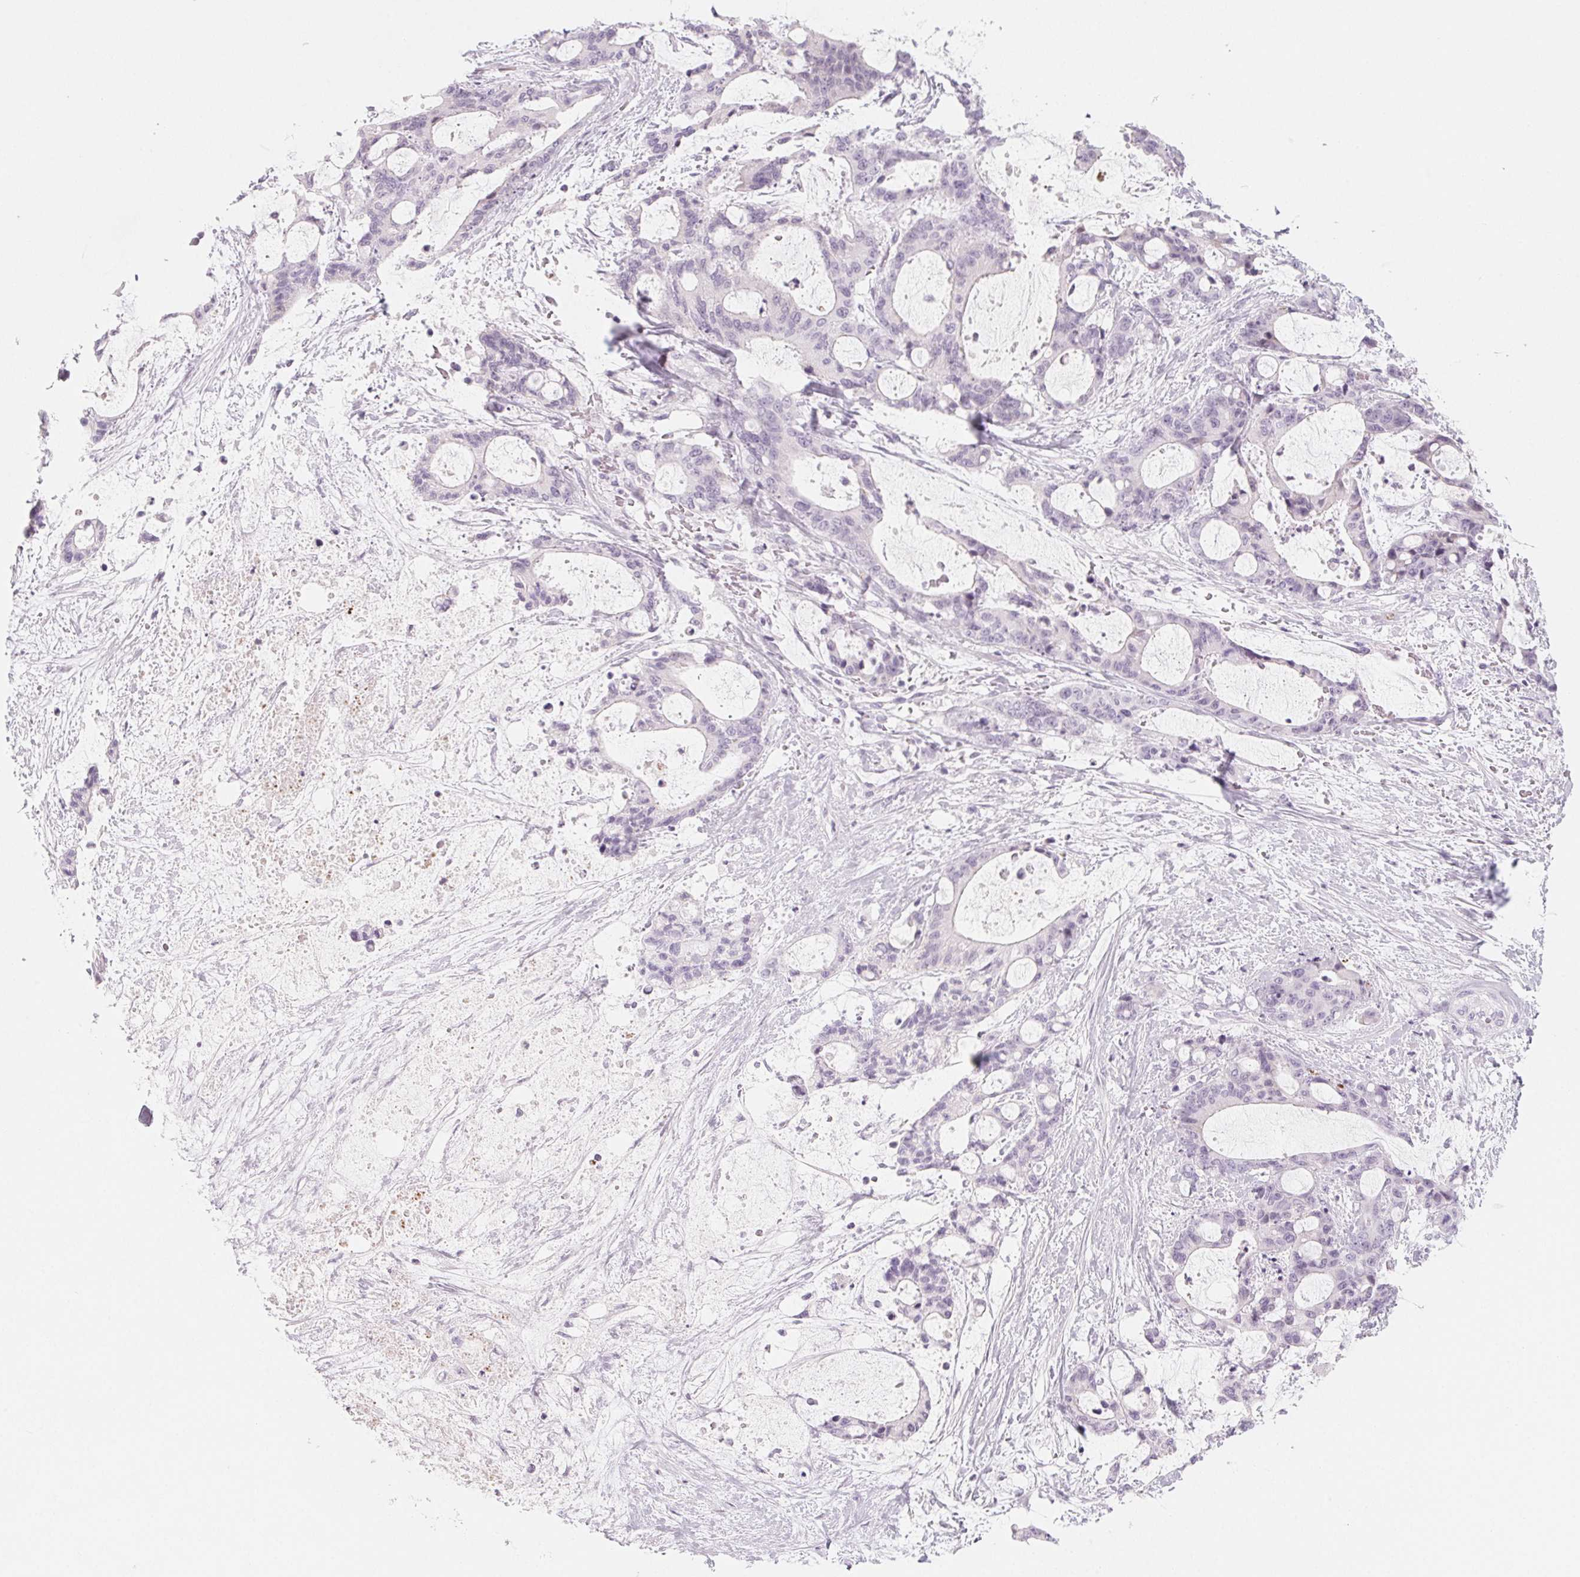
{"staining": {"intensity": "negative", "quantity": "none", "location": "none"}, "tissue": "liver cancer", "cell_type": "Tumor cells", "image_type": "cancer", "snomed": [{"axis": "morphology", "description": "Normal tissue, NOS"}, {"axis": "morphology", "description": "Cholangiocarcinoma"}, {"axis": "topography", "description": "Liver"}, {"axis": "topography", "description": "Peripheral nerve tissue"}], "caption": "Immunohistochemistry (IHC) micrograph of neoplastic tissue: liver cancer stained with DAB displays no significant protein expression in tumor cells.", "gene": "SH3GL2", "patient": {"sex": "female", "age": 73}}